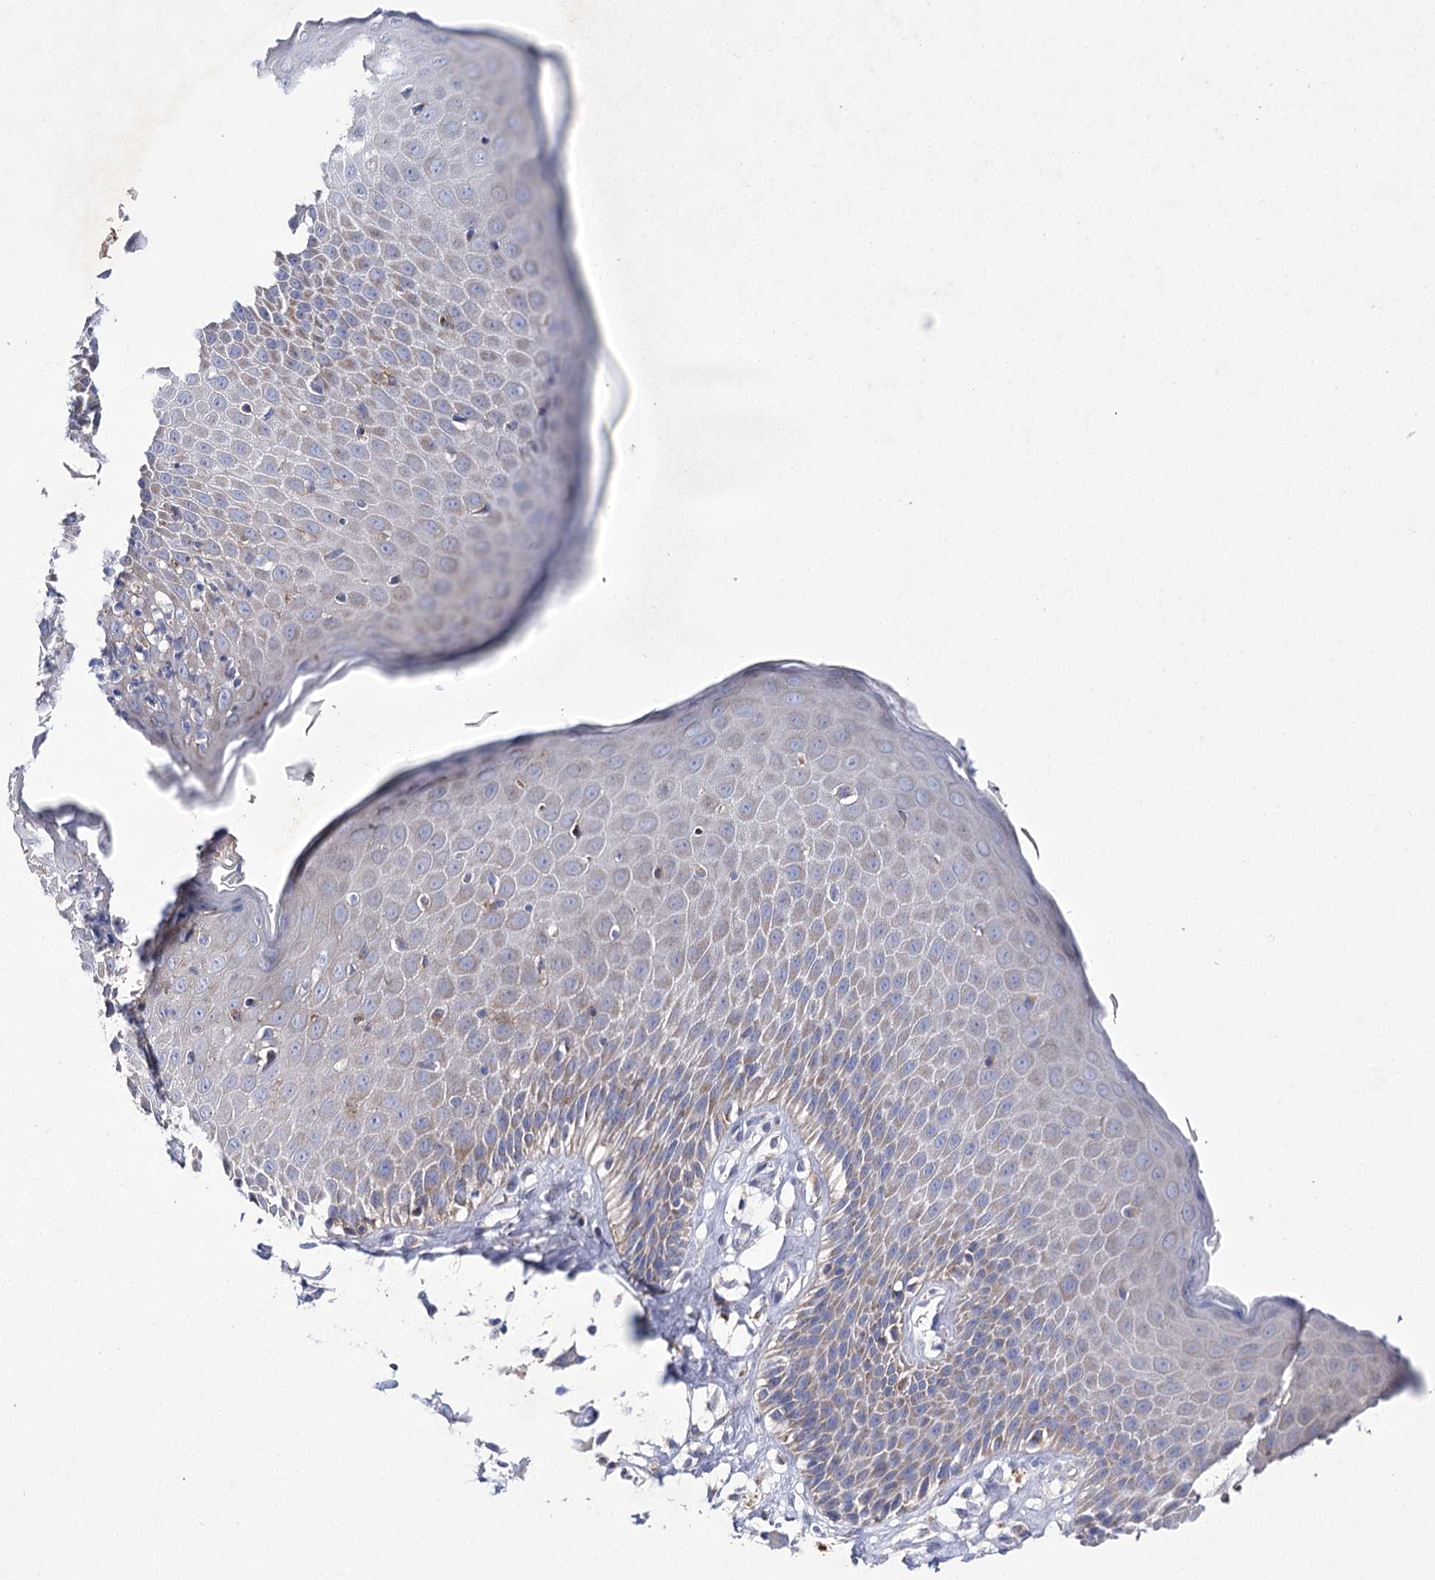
{"staining": {"intensity": "weak", "quantity": "25%-75%", "location": "cytoplasmic/membranous"}, "tissue": "skin", "cell_type": "Epidermal cells", "image_type": "normal", "snomed": [{"axis": "morphology", "description": "Normal tissue, NOS"}, {"axis": "topography", "description": "Vulva"}], "caption": "A brown stain highlights weak cytoplasmic/membranous expression of a protein in epidermal cells of unremarkable human skin. (Stains: DAB in brown, nuclei in blue, Microscopy: brightfield microscopy at high magnification).", "gene": "COX15", "patient": {"sex": "female", "age": 68}}